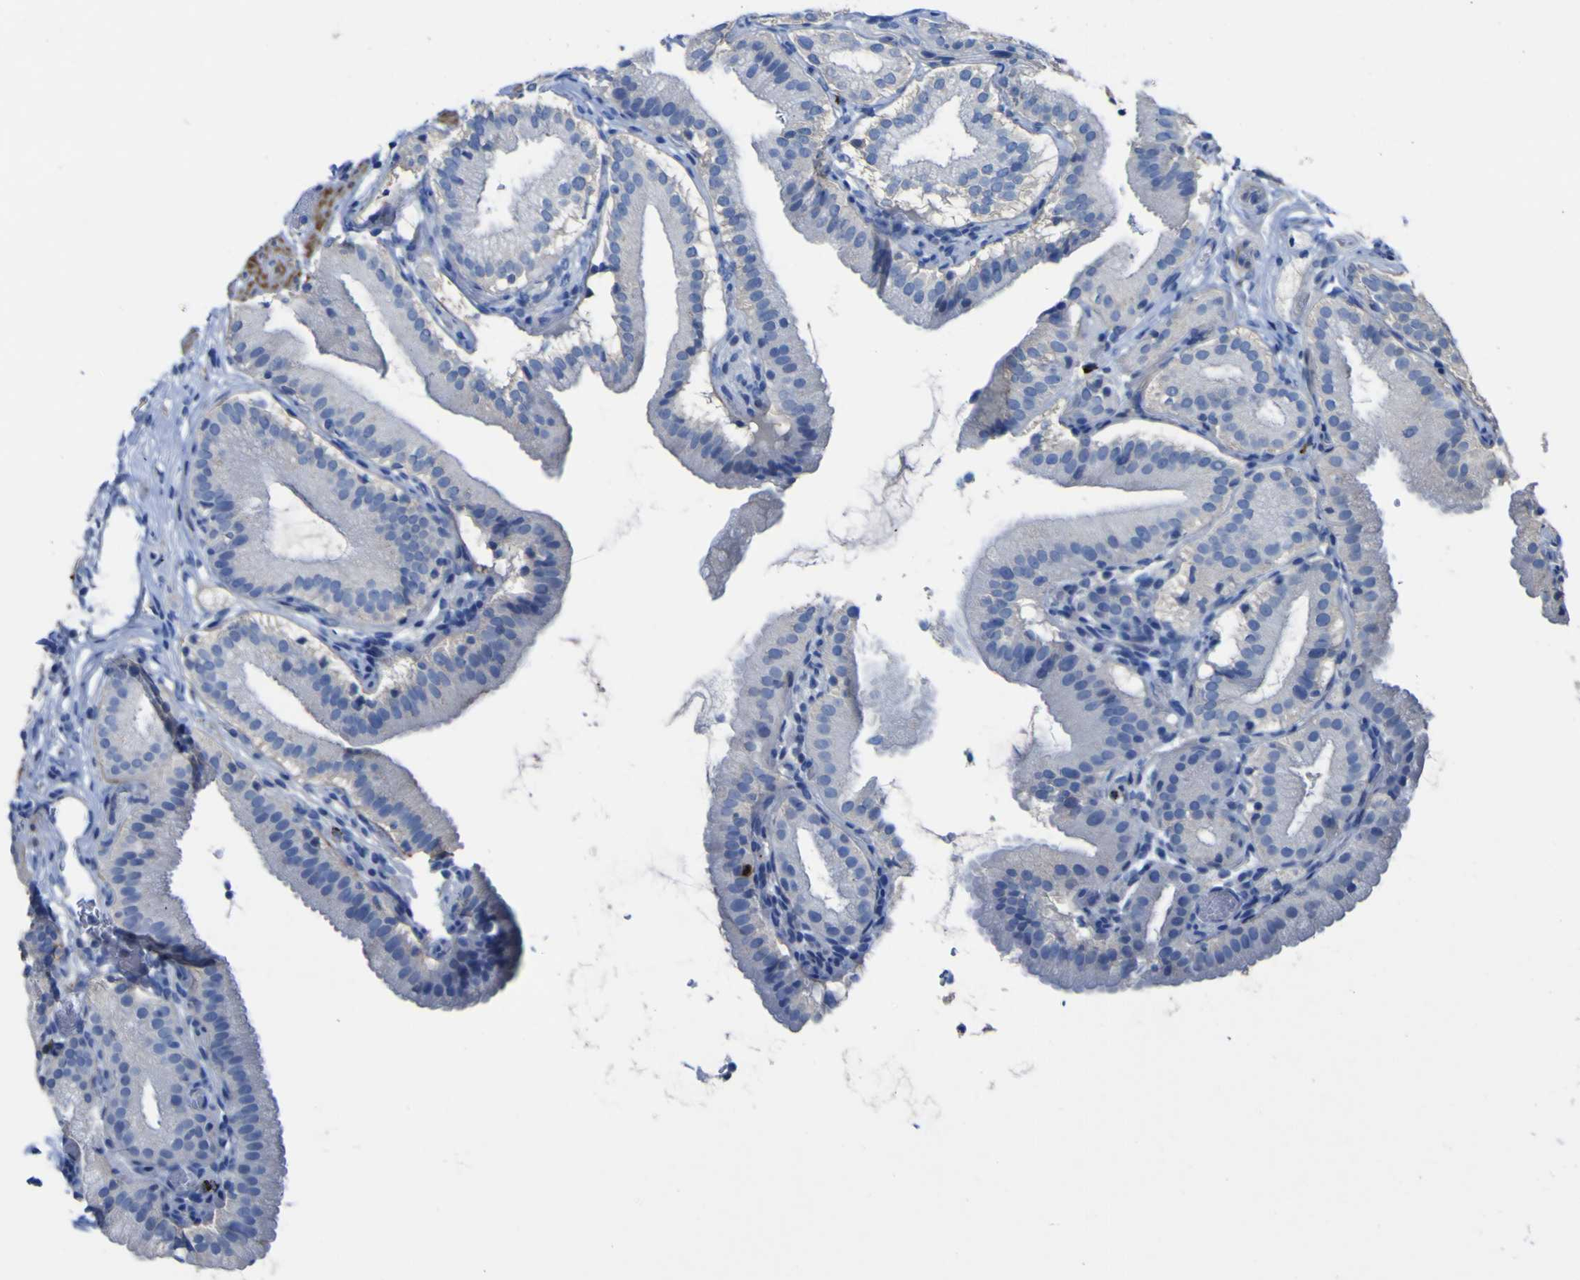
{"staining": {"intensity": "weak", "quantity": "<25%", "location": "cytoplasmic/membranous"}, "tissue": "gallbladder", "cell_type": "Glandular cells", "image_type": "normal", "snomed": [{"axis": "morphology", "description": "Normal tissue, NOS"}, {"axis": "topography", "description": "Gallbladder"}], "caption": "Gallbladder was stained to show a protein in brown. There is no significant staining in glandular cells. (DAB (3,3'-diaminobenzidine) immunohistochemistry (IHC) visualized using brightfield microscopy, high magnification).", "gene": "AGO4", "patient": {"sex": "male", "age": 54}}